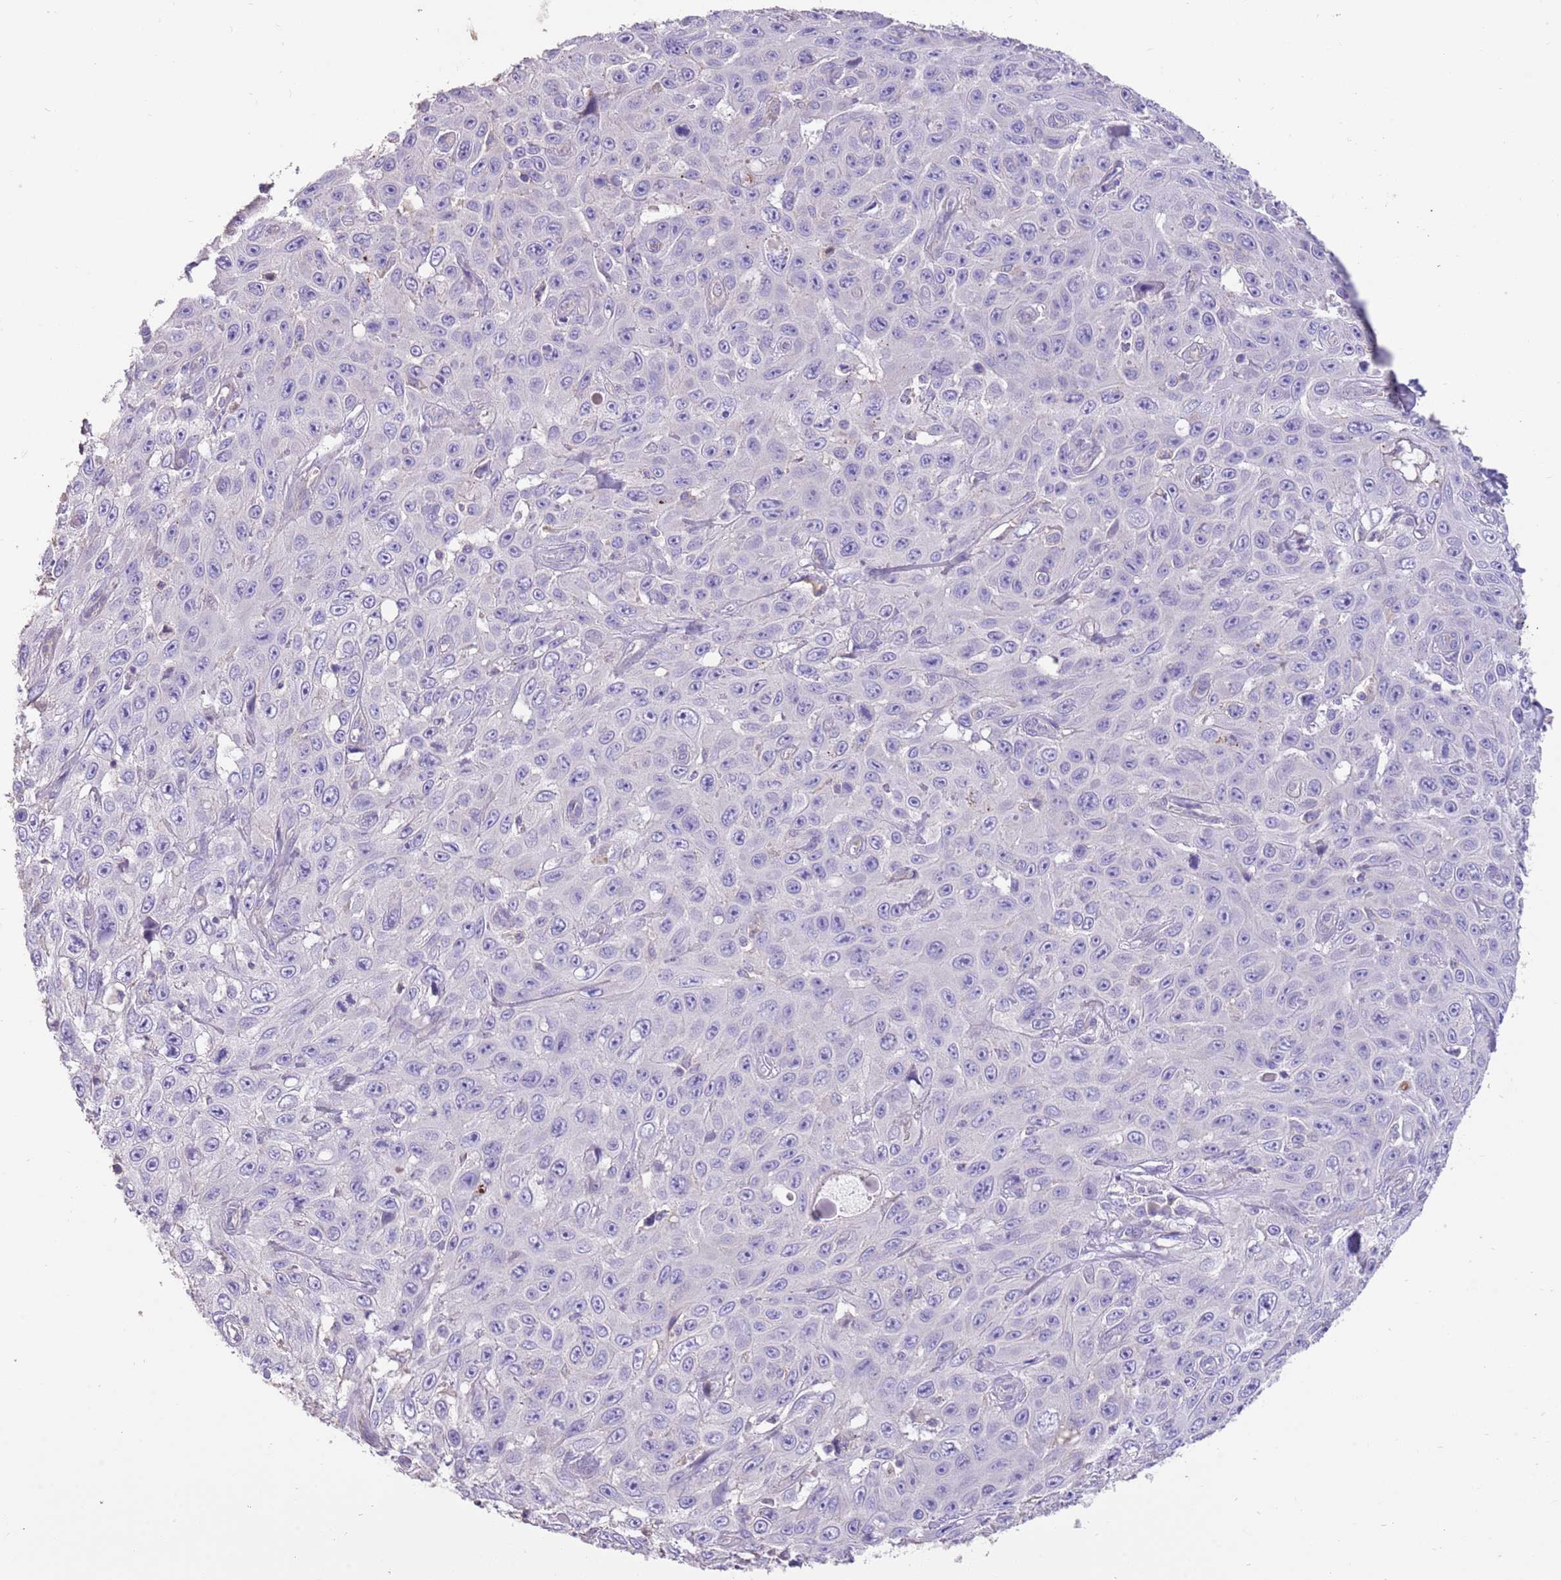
{"staining": {"intensity": "negative", "quantity": "none", "location": "none"}, "tissue": "skin cancer", "cell_type": "Tumor cells", "image_type": "cancer", "snomed": [{"axis": "morphology", "description": "Squamous cell carcinoma, NOS"}, {"axis": "topography", "description": "Skin"}], "caption": "IHC micrograph of neoplastic tissue: human squamous cell carcinoma (skin) stained with DAB (3,3'-diaminobenzidine) exhibits no significant protein staining in tumor cells.", "gene": "SFTPA1", "patient": {"sex": "male", "age": 82}}